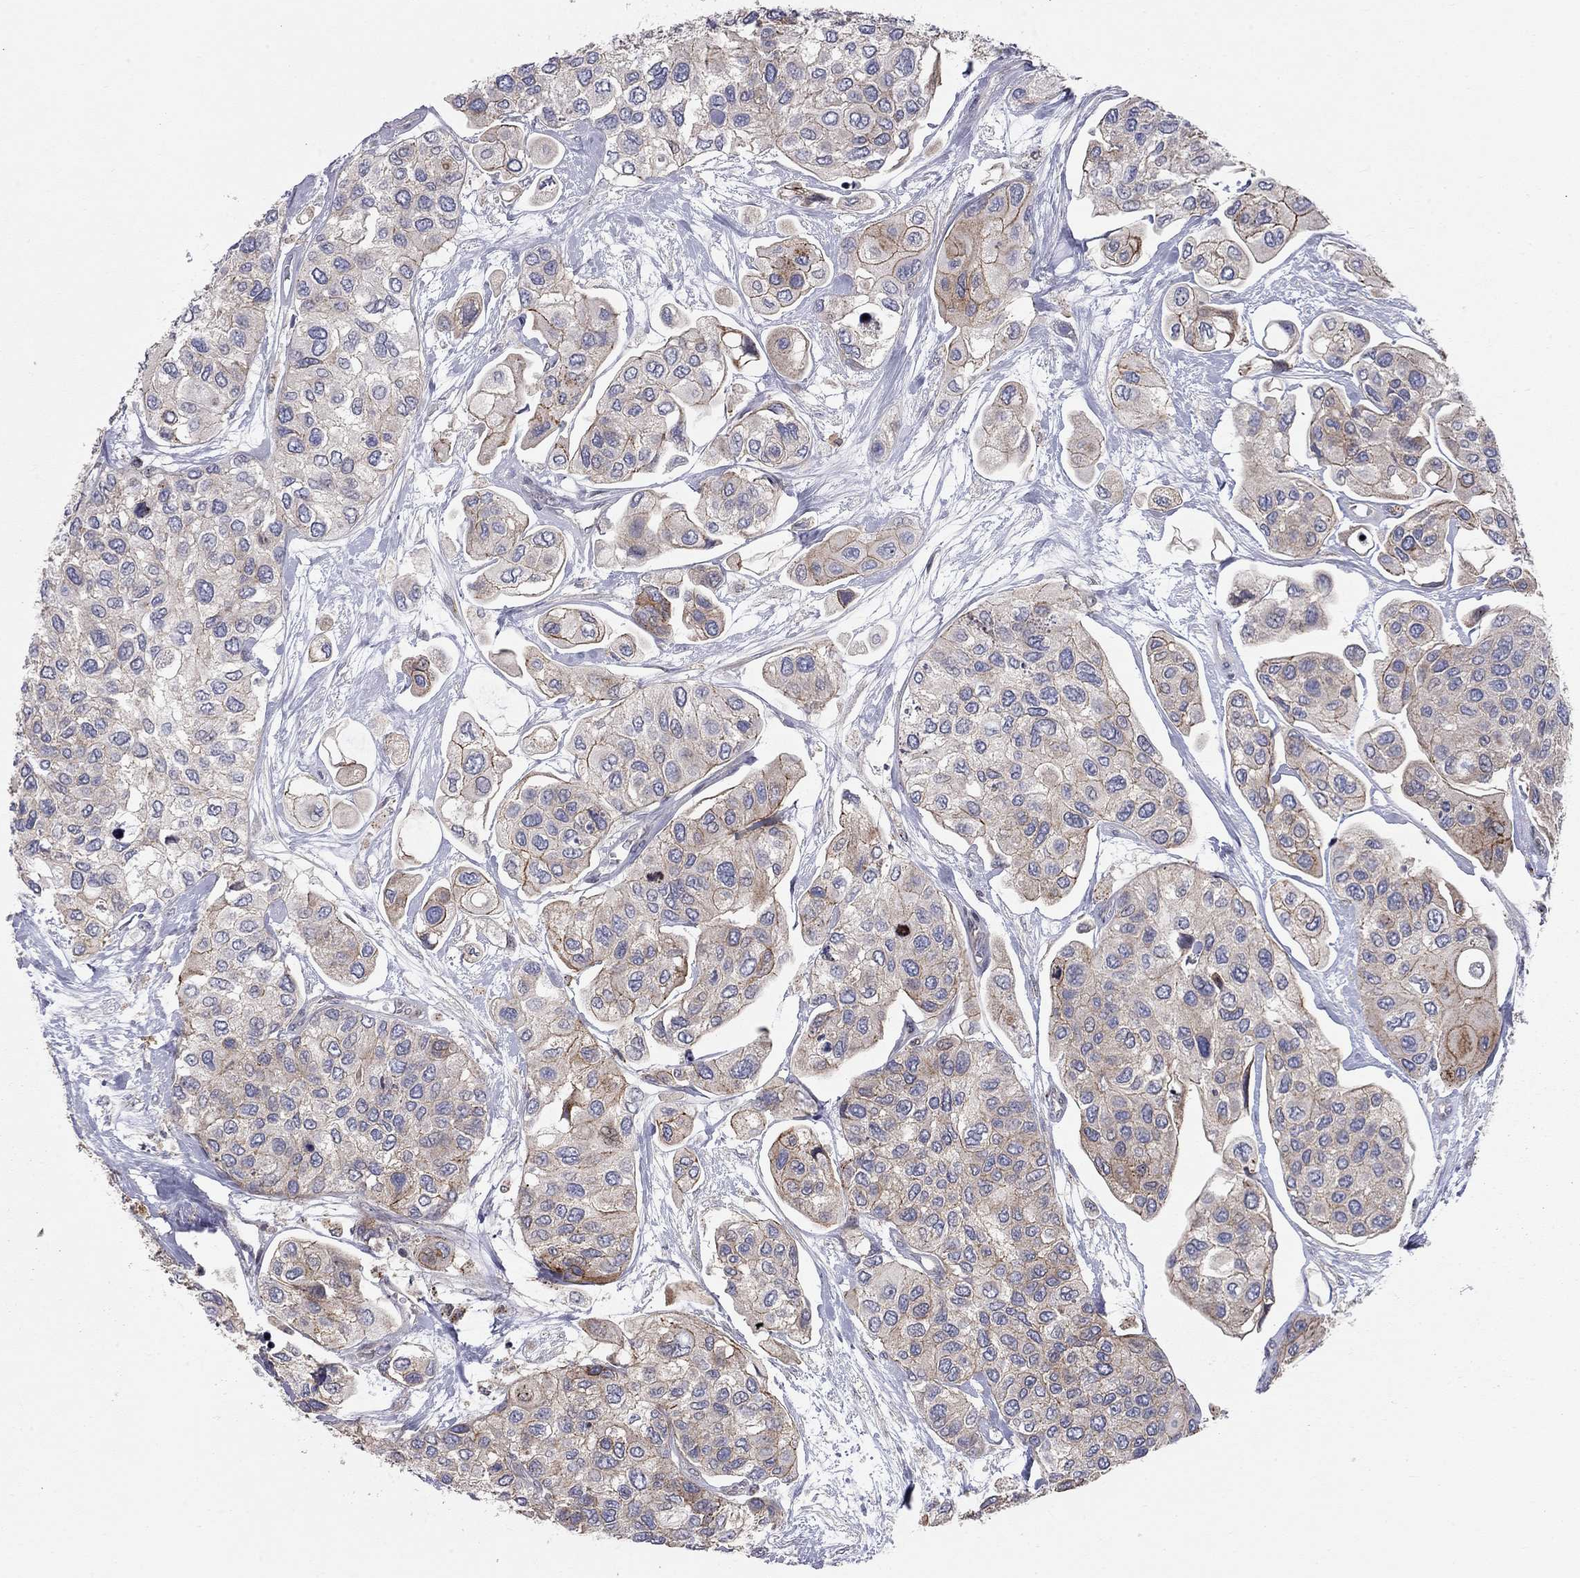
{"staining": {"intensity": "moderate", "quantity": "<25%", "location": "cytoplasmic/membranous"}, "tissue": "urothelial cancer", "cell_type": "Tumor cells", "image_type": "cancer", "snomed": [{"axis": "morphology", "description": "Urothelial carcinoma, High grade"}, {"axis": "topography", "description": "Urinary bladder"}], "caption": "Immunohistochemistry photomicrograph of neoplastic tissue: human urothelial cancer stained using immunohistochemistry (IHC) exhibits low levels of moderate protein expression localized specifically in the cytoplasmic/membranous of tumor cells, appearing as a cytoplasmic/membranous brown color.", "gene": "ERN2", "patient": {"sex": "male", "age": 77}}